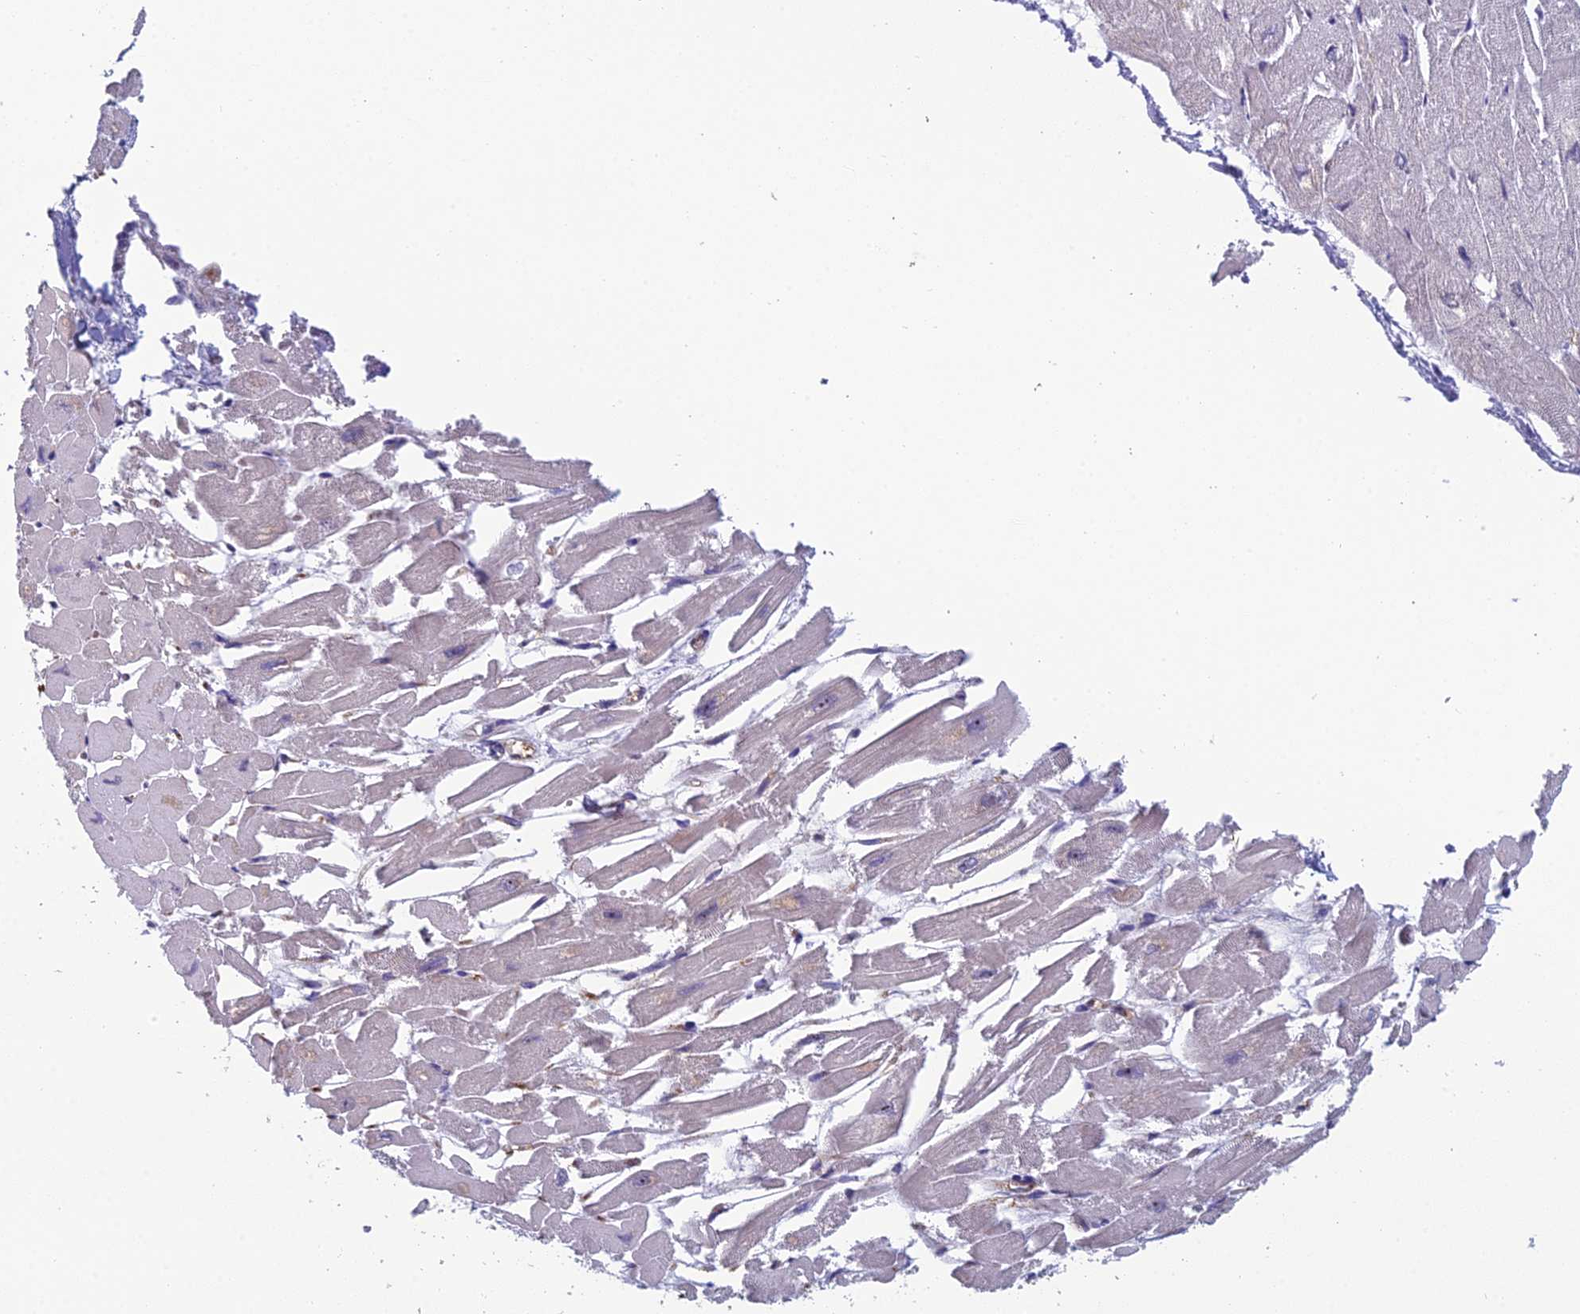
{"staining": {"intensity": "weak", "quantity": "<25%", "location": "cytoplasmic/membranous"}, "tissue": "heart muscle", "cell_type": "Cardiomyocytes", "image_type": "normal", "snomed": [{"axis": "morphology", "description": "Normal tissue, NOS"}, {"axis": "topography", "description": "Heart"}], "caption": "Photomicrograph shows no protein positivity in cardiomyocytes of normal heart muscle. The staining is performed using DAB (3,3'-diaminobenzidine) brown chromogen with nuclei counter-stained in using hematoxylin.", "gene": "NOC2L", "patient": {"sex": "male", "age": 54}}